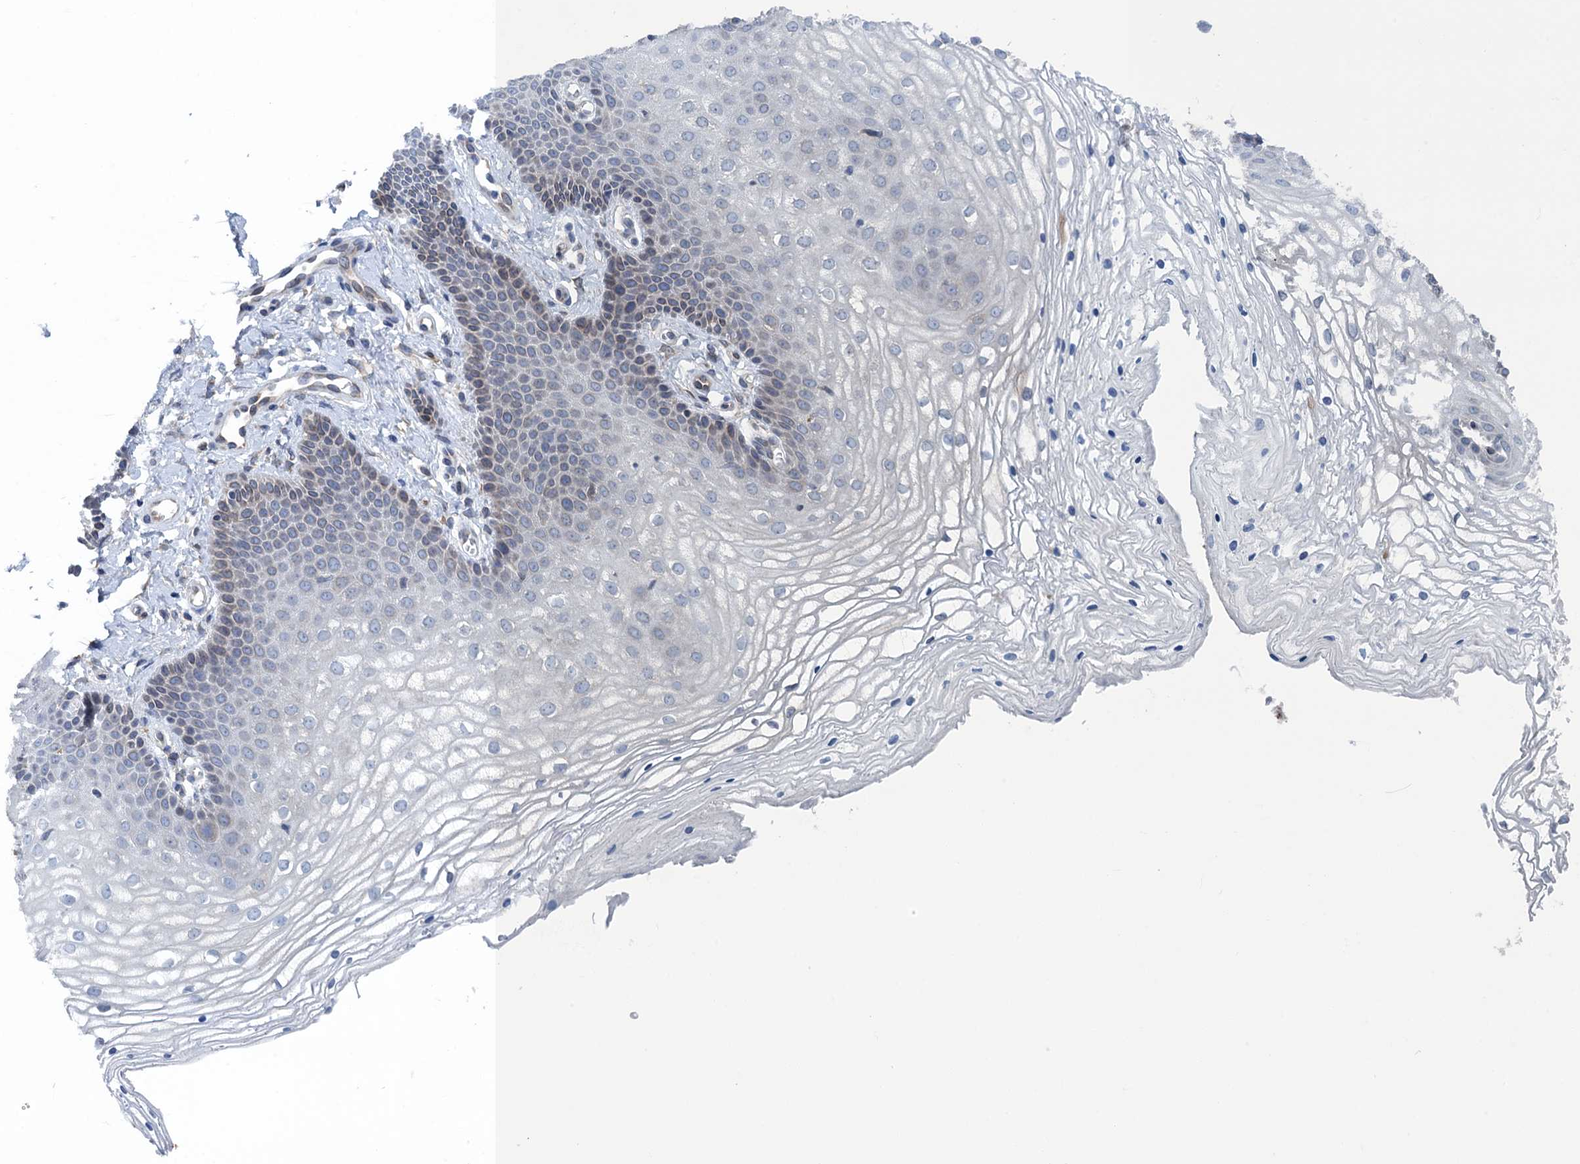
{"staining": {"intensity": "weak", "quantity": "<25%", "location": "cytoplasmic/membranous"}, "tissue": "vagina", "cell_type": "Squamous epithelial cells", "image_type": "normal", "snomed": [{"axis": "morphology", "description": "Normal tissue, NOS"}, {"axis": "topography", "description": "Vagina"}], "caption": "DAB immunohistochemical staining of unremarkable vagina demonstrates no significant staining in squamous epithelial cells.", "gene": "TMEM205", "patient": {"sex": "female", "age": 68}}